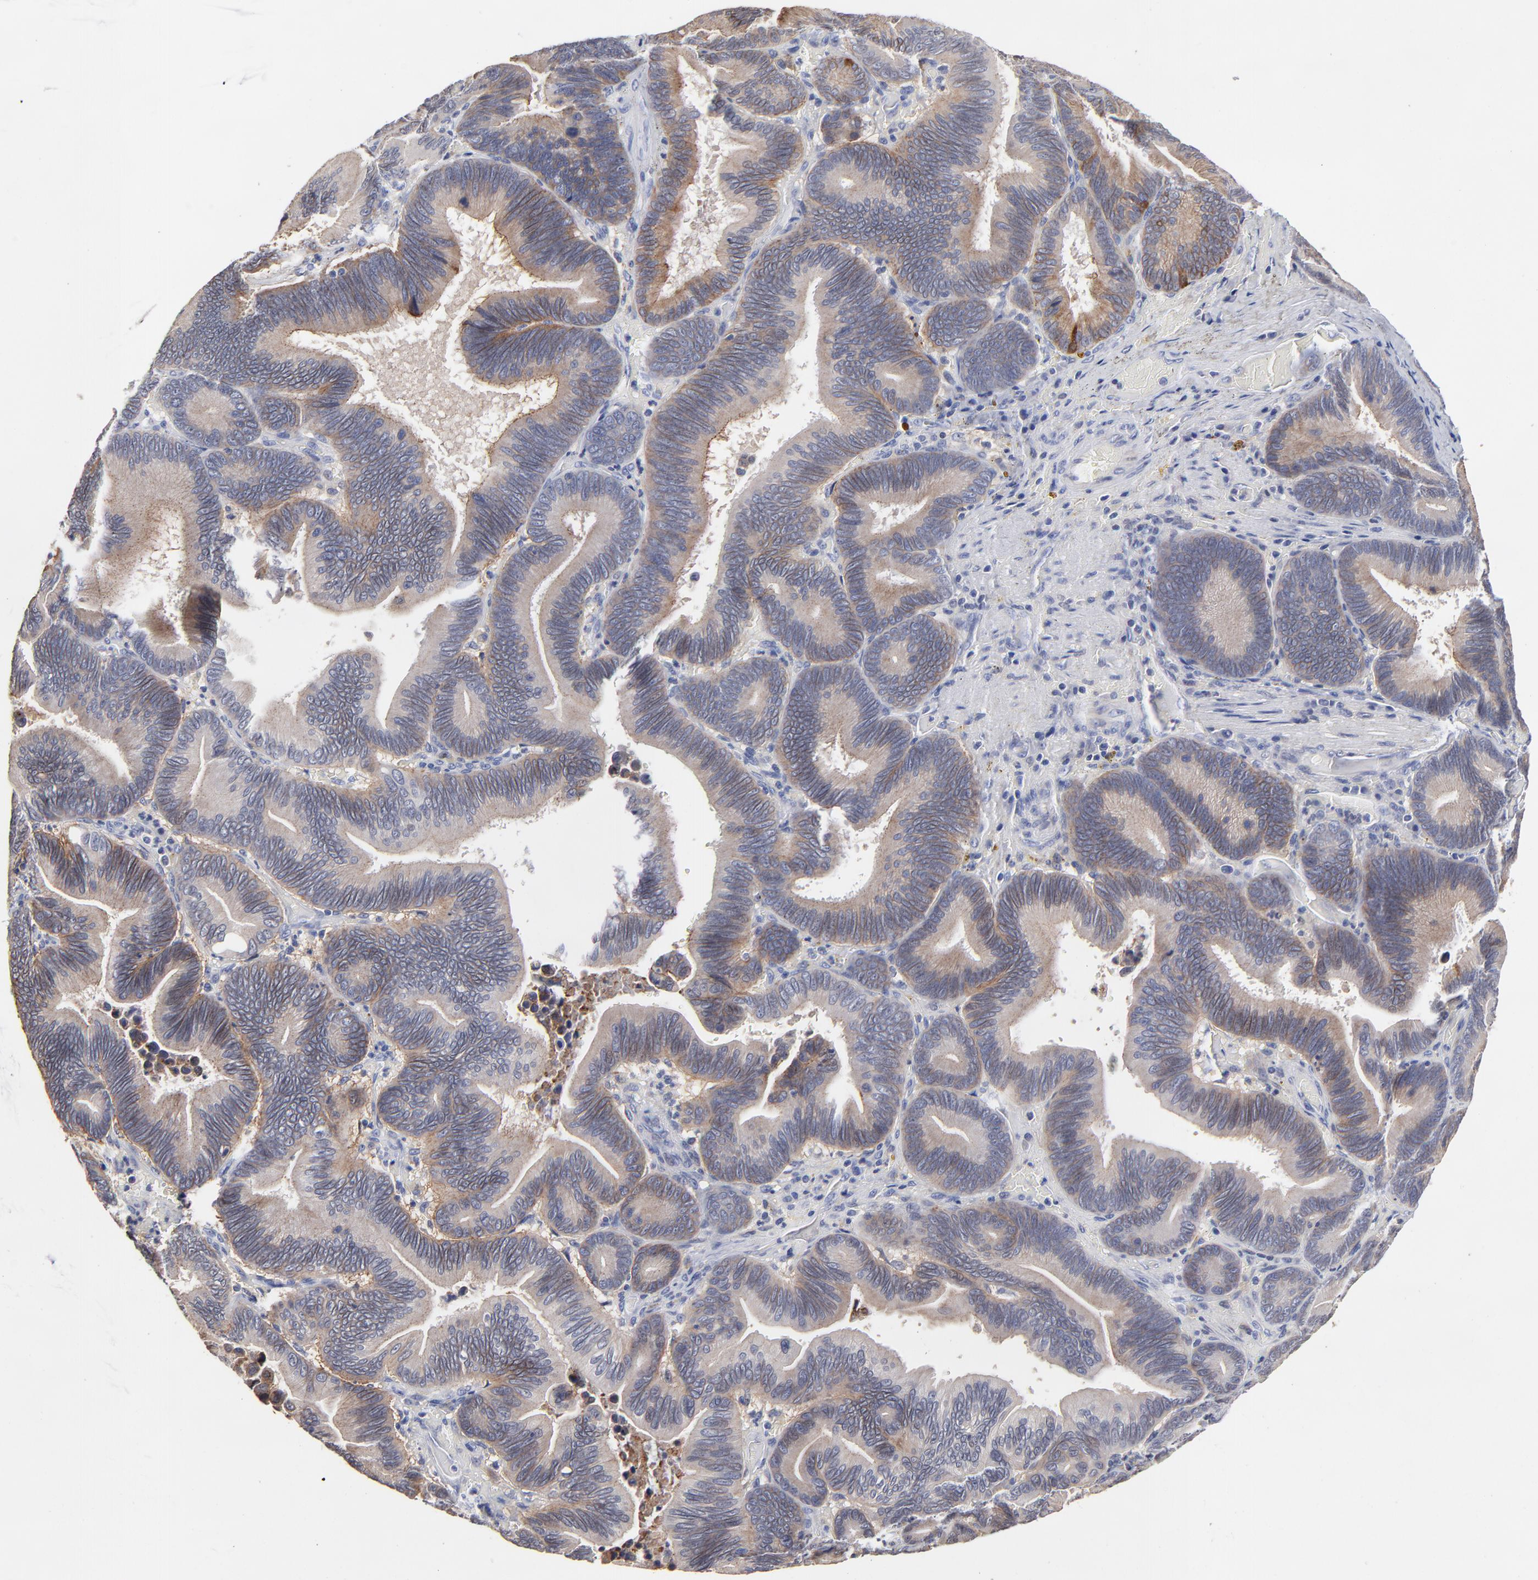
{"staining": {"intensity": "weak", "quantity": "<25%", "location": "cytoplasmic/membranous"}, "tissue": "pancreatic cancer", "cell_type": "Tumor cells", "image_type": "cancer", "snomed": [{"axis": "morphology", "description": "Adenocarcinoma, NOS"}, {"axis": "topography", "description": "Pancreas"}], "caption": "The IHC image has no significant expression in tumor cells of pancreatic adenocarcinoma tissue.", "gene": "CXADR", "patient": {"sex": "male", "age": 82}}